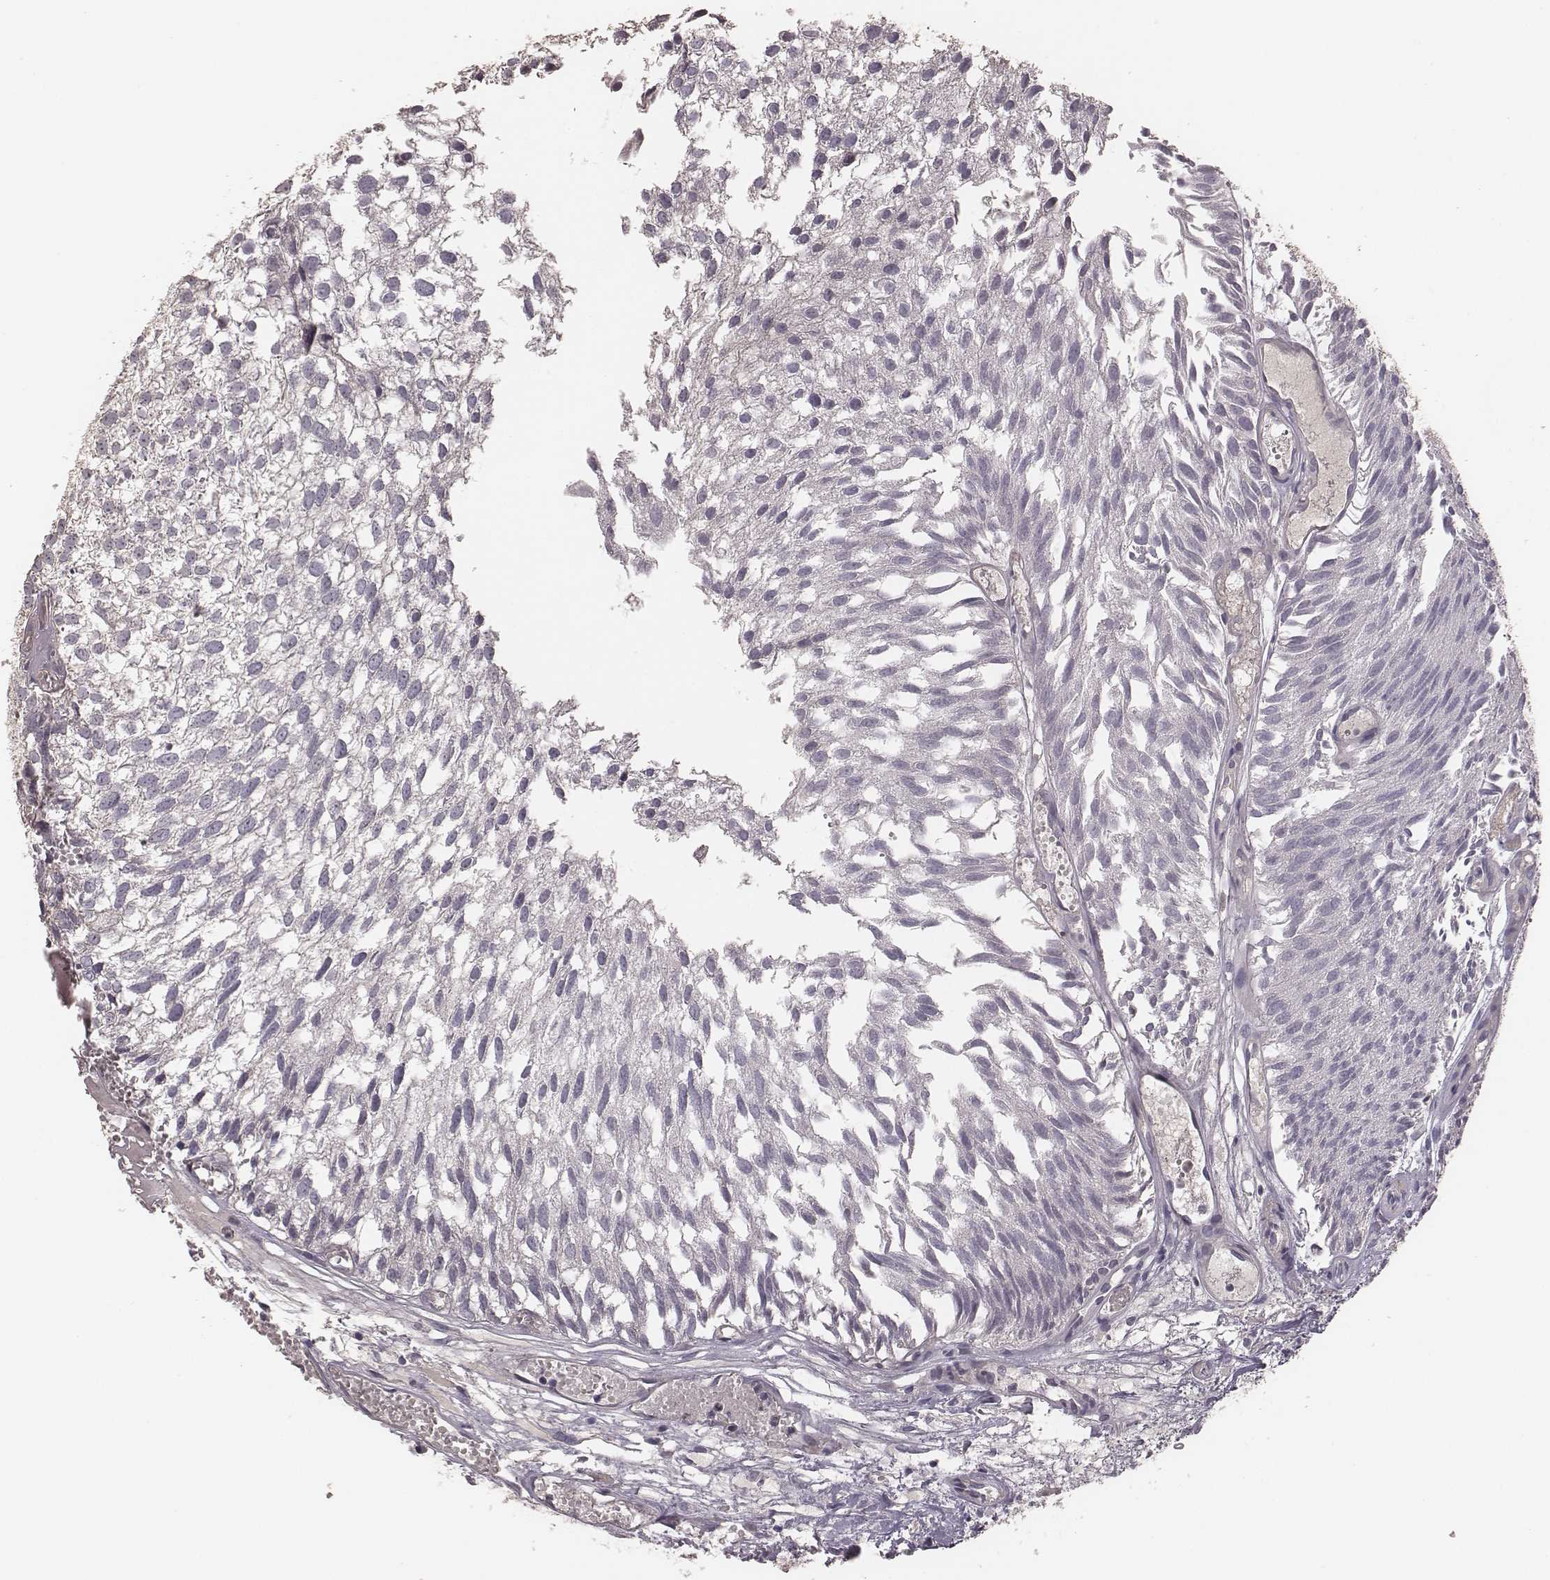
{"staining": {"intensity": "negative", "quantity": "none", "location": "none"}, "tissue": "urothelial cancer", "cell_type": "Tumor cells", "image_type": "cancer", "snomed": [{"axis": "morphology", "description": "Urothelial carcinoma, Low grade"}, {"axis": "topography", "description": "Urinary bladder"}], "caption": "Tumor cells are negative for protein expression in human urothelial carcinoma (low-grade). (DAB (3,3'-diaminobenzidine) IHC, high magnification).", "gene": "OTOGL", "patient": {"sex": "male", "age": 79}}